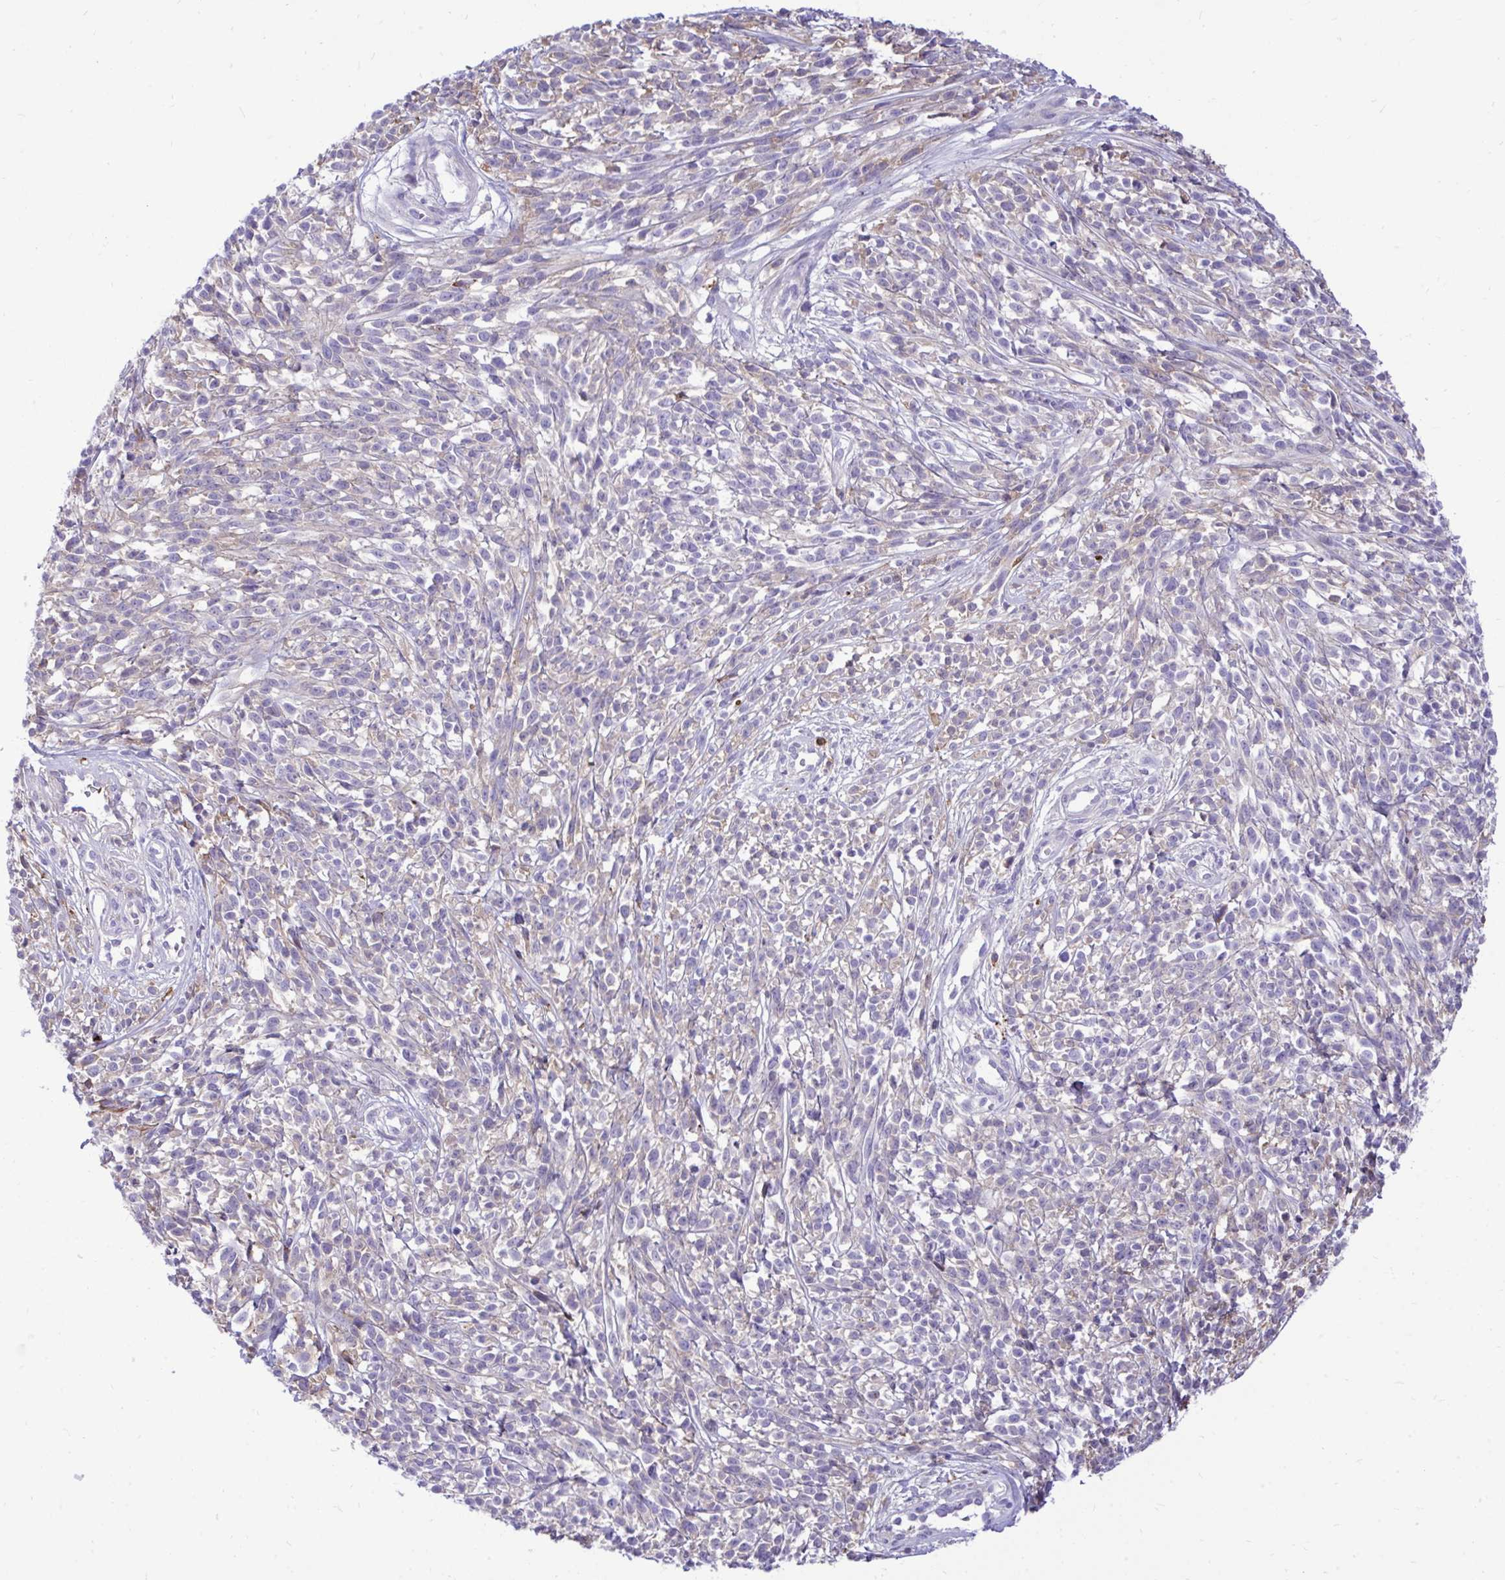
{"staining": {"intensity": "weak", "quantity": "<25%", "location": "cytoplasmic/membranous"}, "tissue": "melanoma", "cell_type": "Tumor cells", "image_type": "cancer", "snomed": [{"axis": "morphology", "description": "Malignant melanoma, NOS"}, {"axis": "topography", "description": "Skin"}, {"axis": "topography", "description": "Skin of trunk"}], "caption": "There is no significant positivity in tumor cells of malignant melanoma. The staining was performed using DAB to visualize the protein expression in brown, while the nuclei were stained in blue with hematoxylin (Magnification: 20x).", "gene": "HRG", "patient": {"sex": "male", "age": 74}}